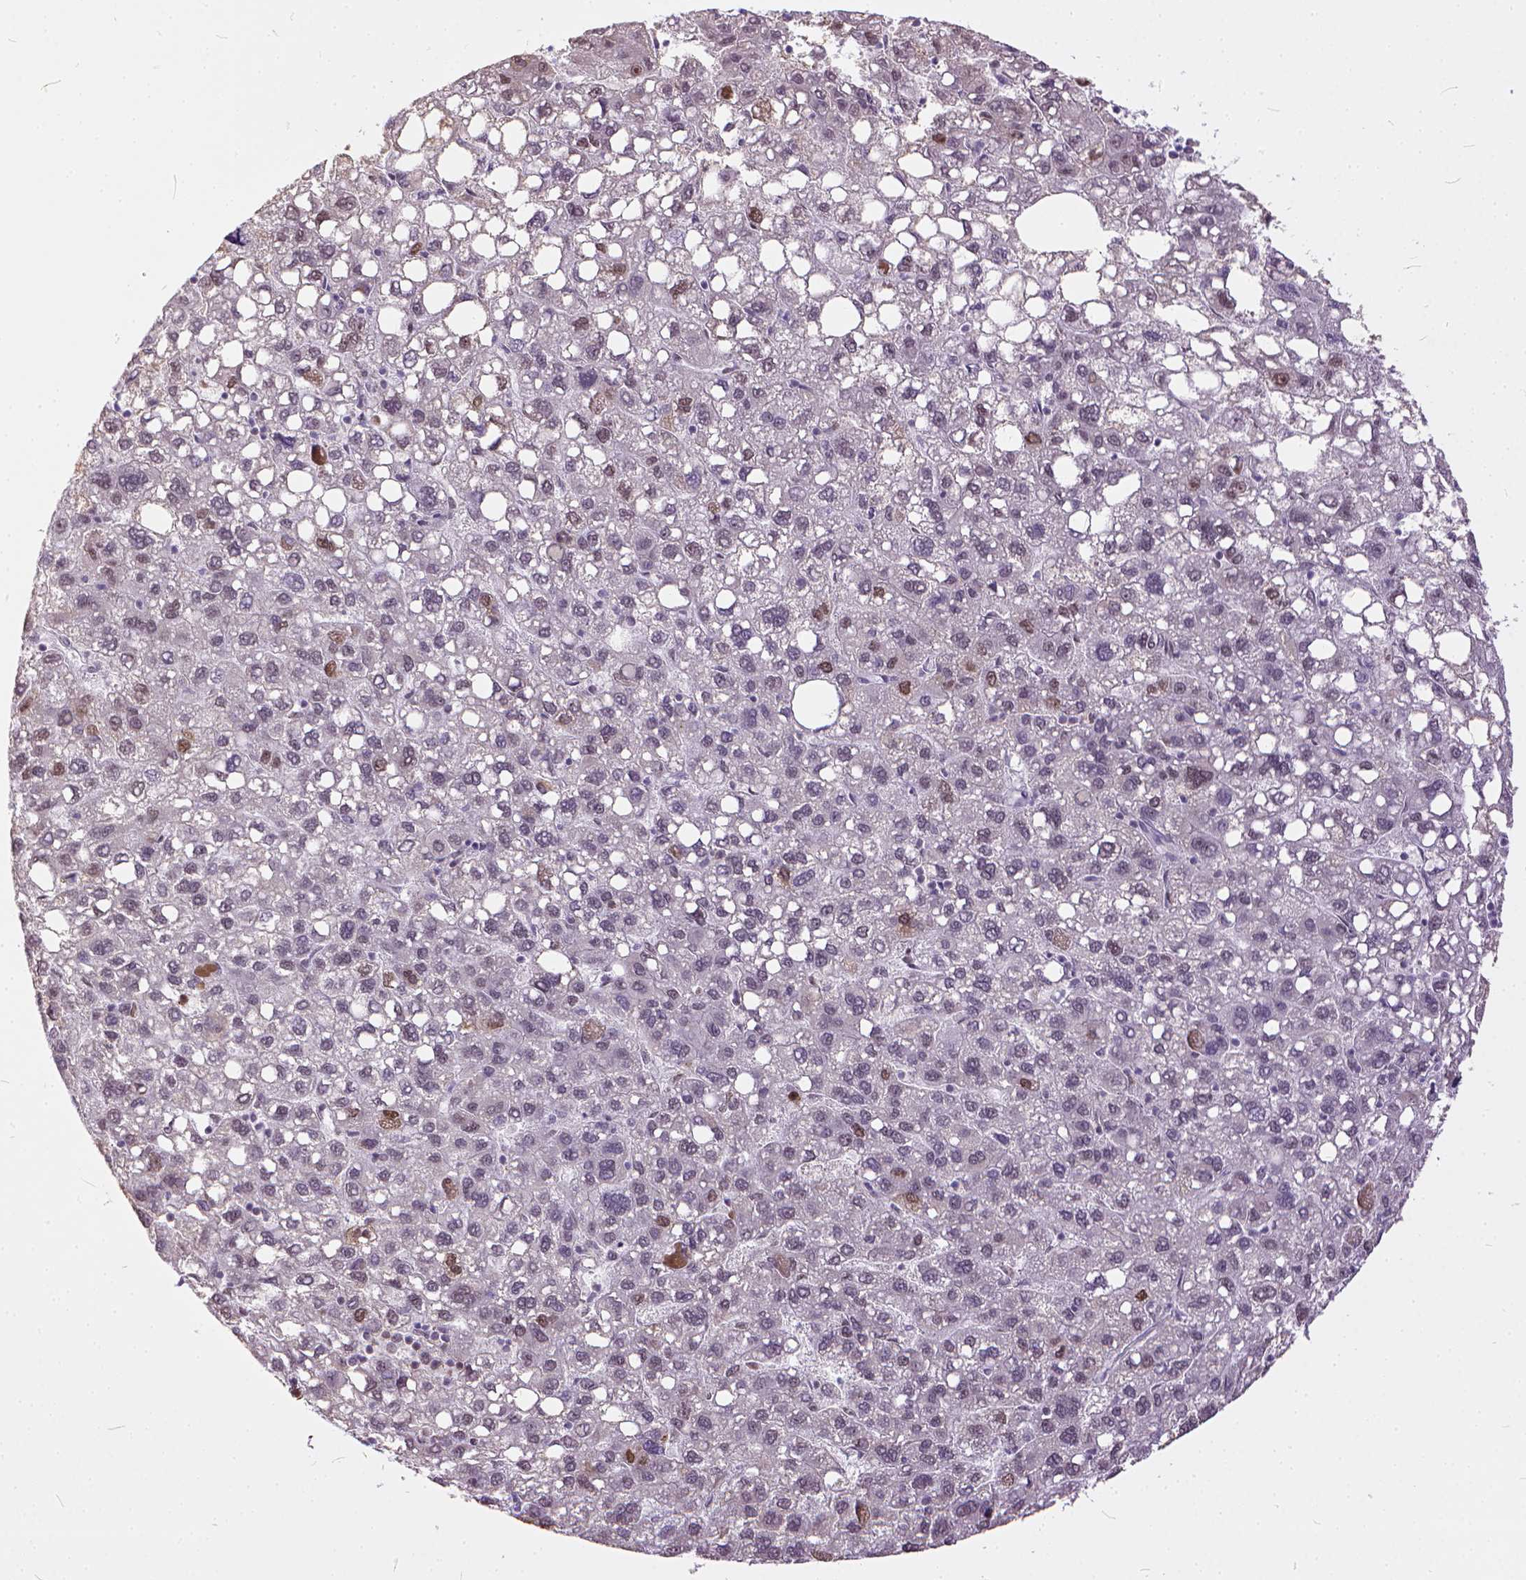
{"staining": {"intensity": "moderate", "quantity": "<25%", "location": "nuclear"}, "tissue": "liver cancer", "cell_type": "Tumor cells", "image_type": "cancer", "snomed": [{"axis": "morphology", "description": "Carcinoma, Hepatocellular, NOS"}, {"axis": "topography", "description": "Liver"}], "caption": "Protein positivity by immunohistochemistry shows moderate nuclear expression in about <25% of tumor cells in hepatocellular carcinoma (liver).", "gene": "ERCC1", "patient": {"sex": "female", "age": 82}}